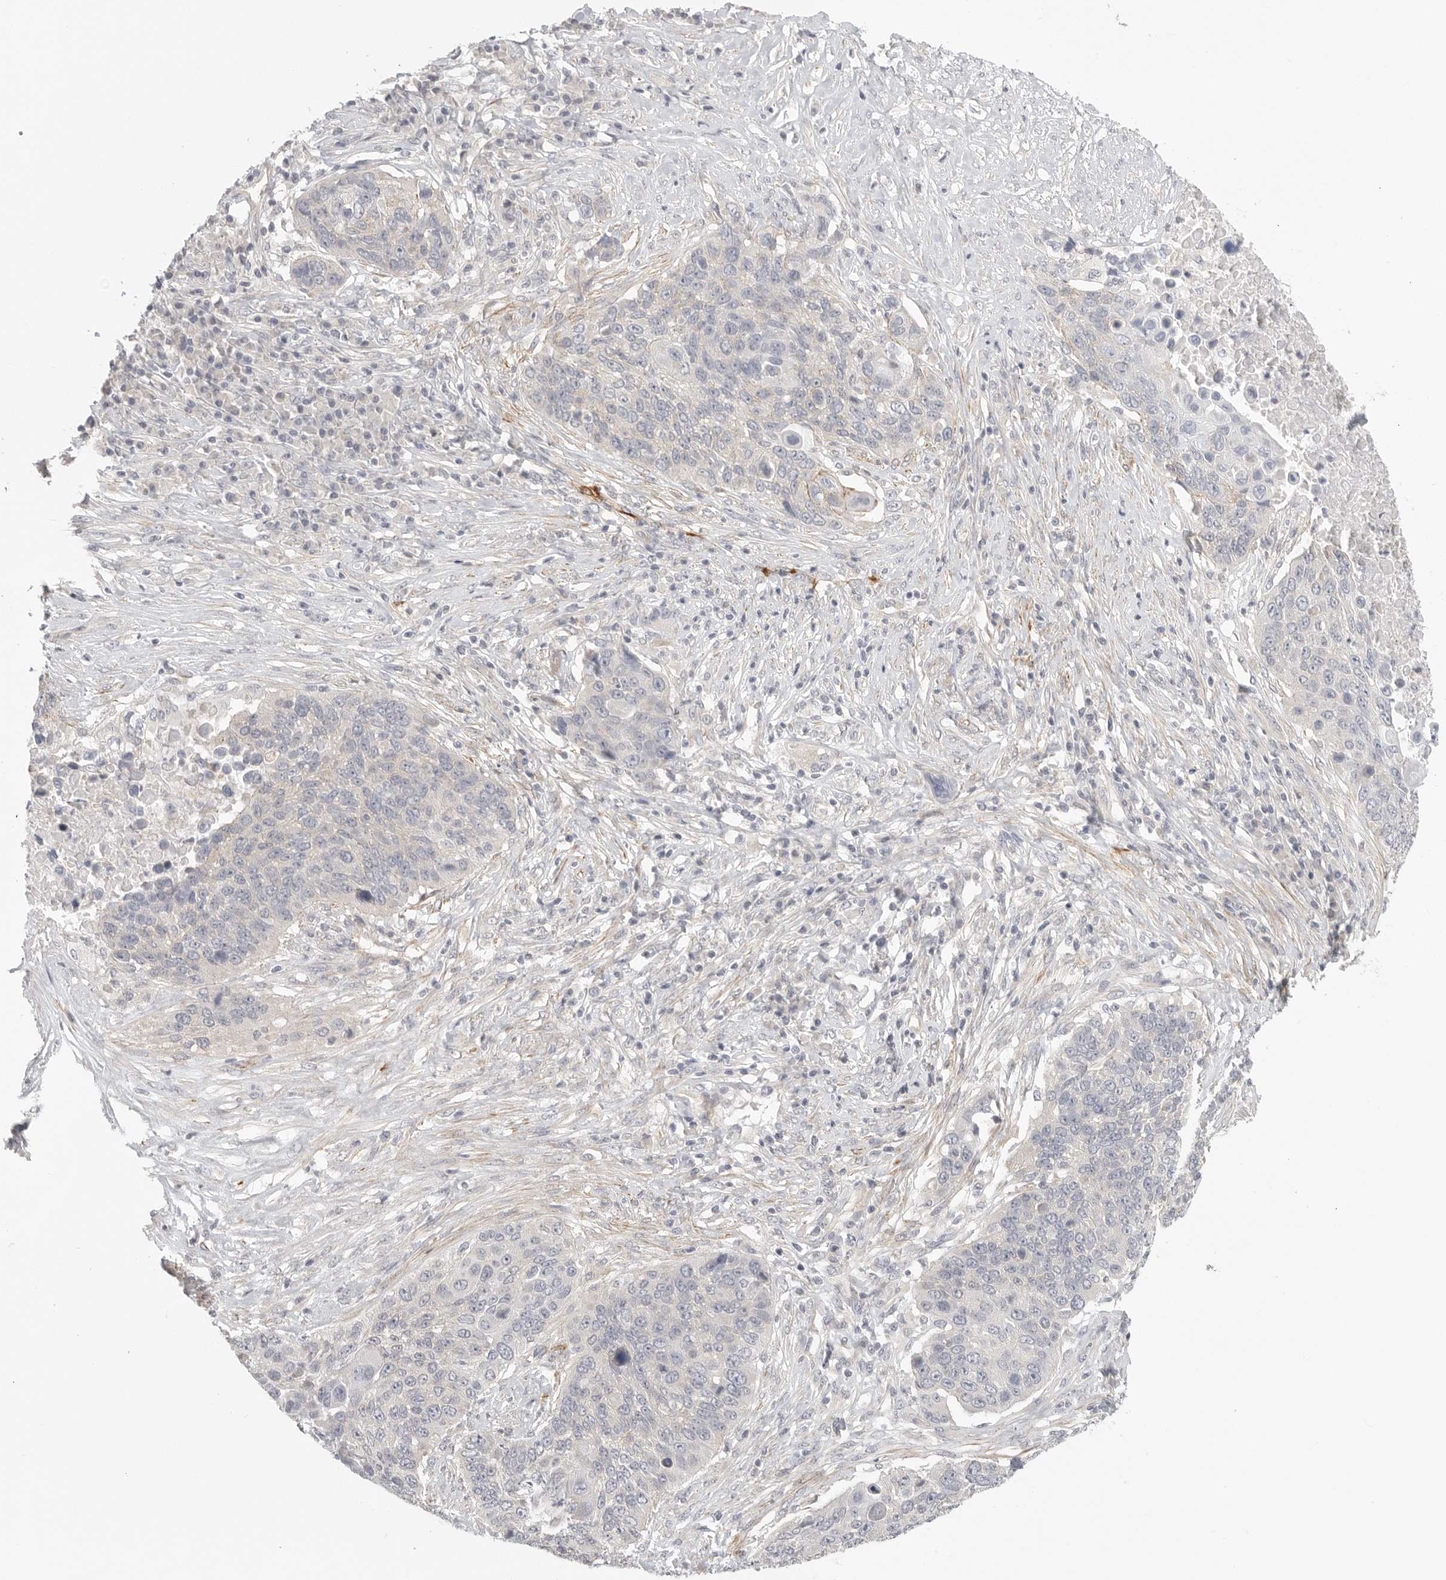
{"staining": {"intensity": "negative", "quantity": "none", "location": "none"}, "tissue": "lung cancer", "cell_type": "Tumor cells", "image_type": "cancer", "snomed": [{"axis": "morphology", "description": "Squamous cell carcinoma, NOS"}, {"axis": "topography", "description": "Lung"}], "caption": "This is a photomicrograph of IHC staining of squamous cell carcinoma (lung), which shows no positivity in tumor cells.", "gene": "STAB2", "patient": {"sex": "male", "age": 66}}